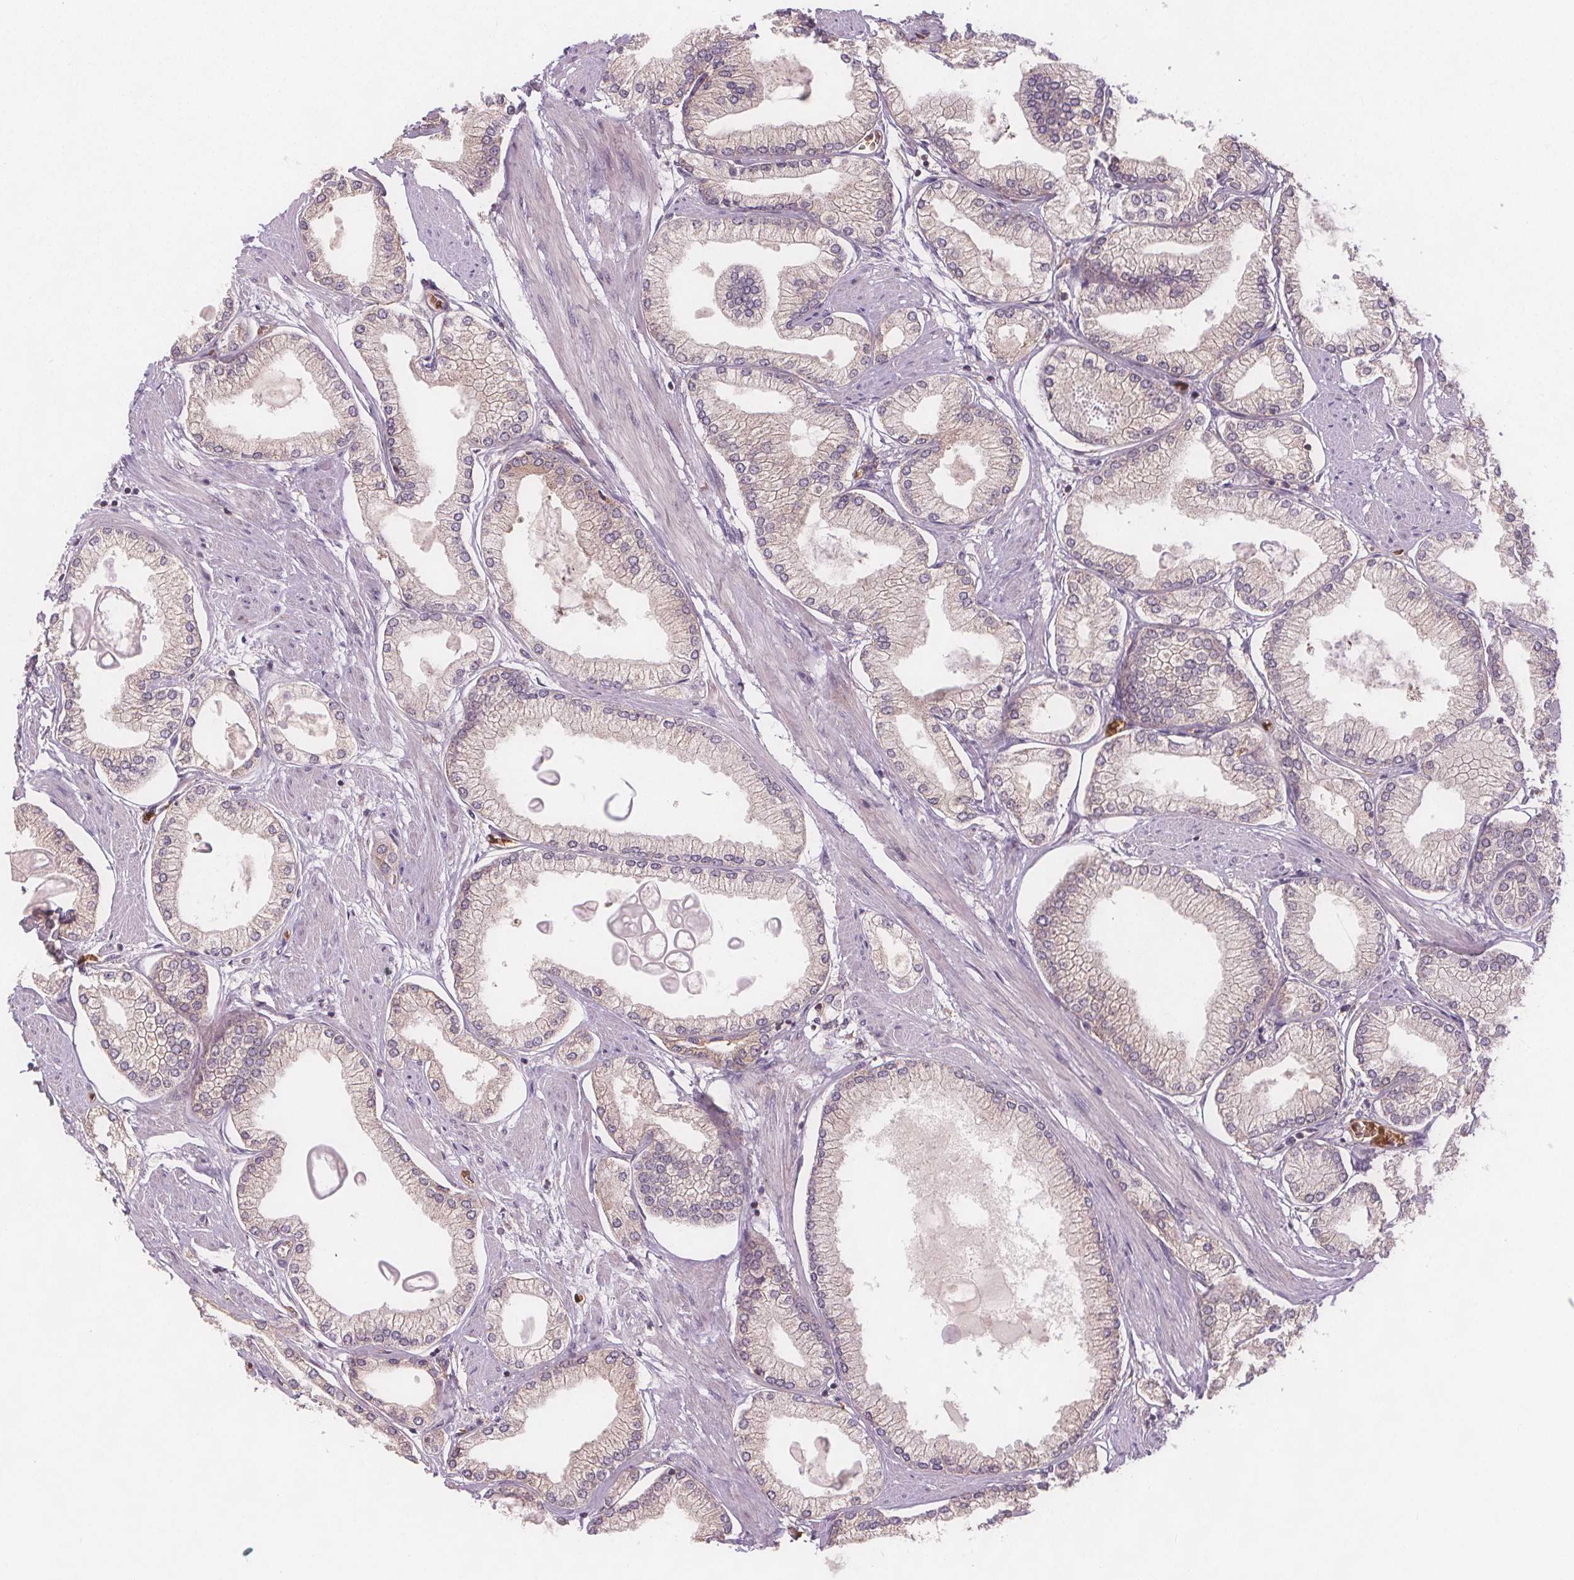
{"staining": {"intensity": "negative", "quantity": "none", "location": "none"}, "tissue": "prostate cancer", "cell_type": "Tumor cells", "image_type": "cancer", "snomed": [{"axis": "morphology", "description": "Adenocarcinoma, High grade"}, {"axis": "topography", "description": "Prostate"}], "caption": "This image is of adenocarcinoma (high-grade) (prostate) stained with immunohistochemistry (IHC) to label a protein in brown with the nuclei are counter-stained blue. There is no staining in tumor cells.", "gene": "EIF3D", "patient": {"sex": "male", "age": 68}}